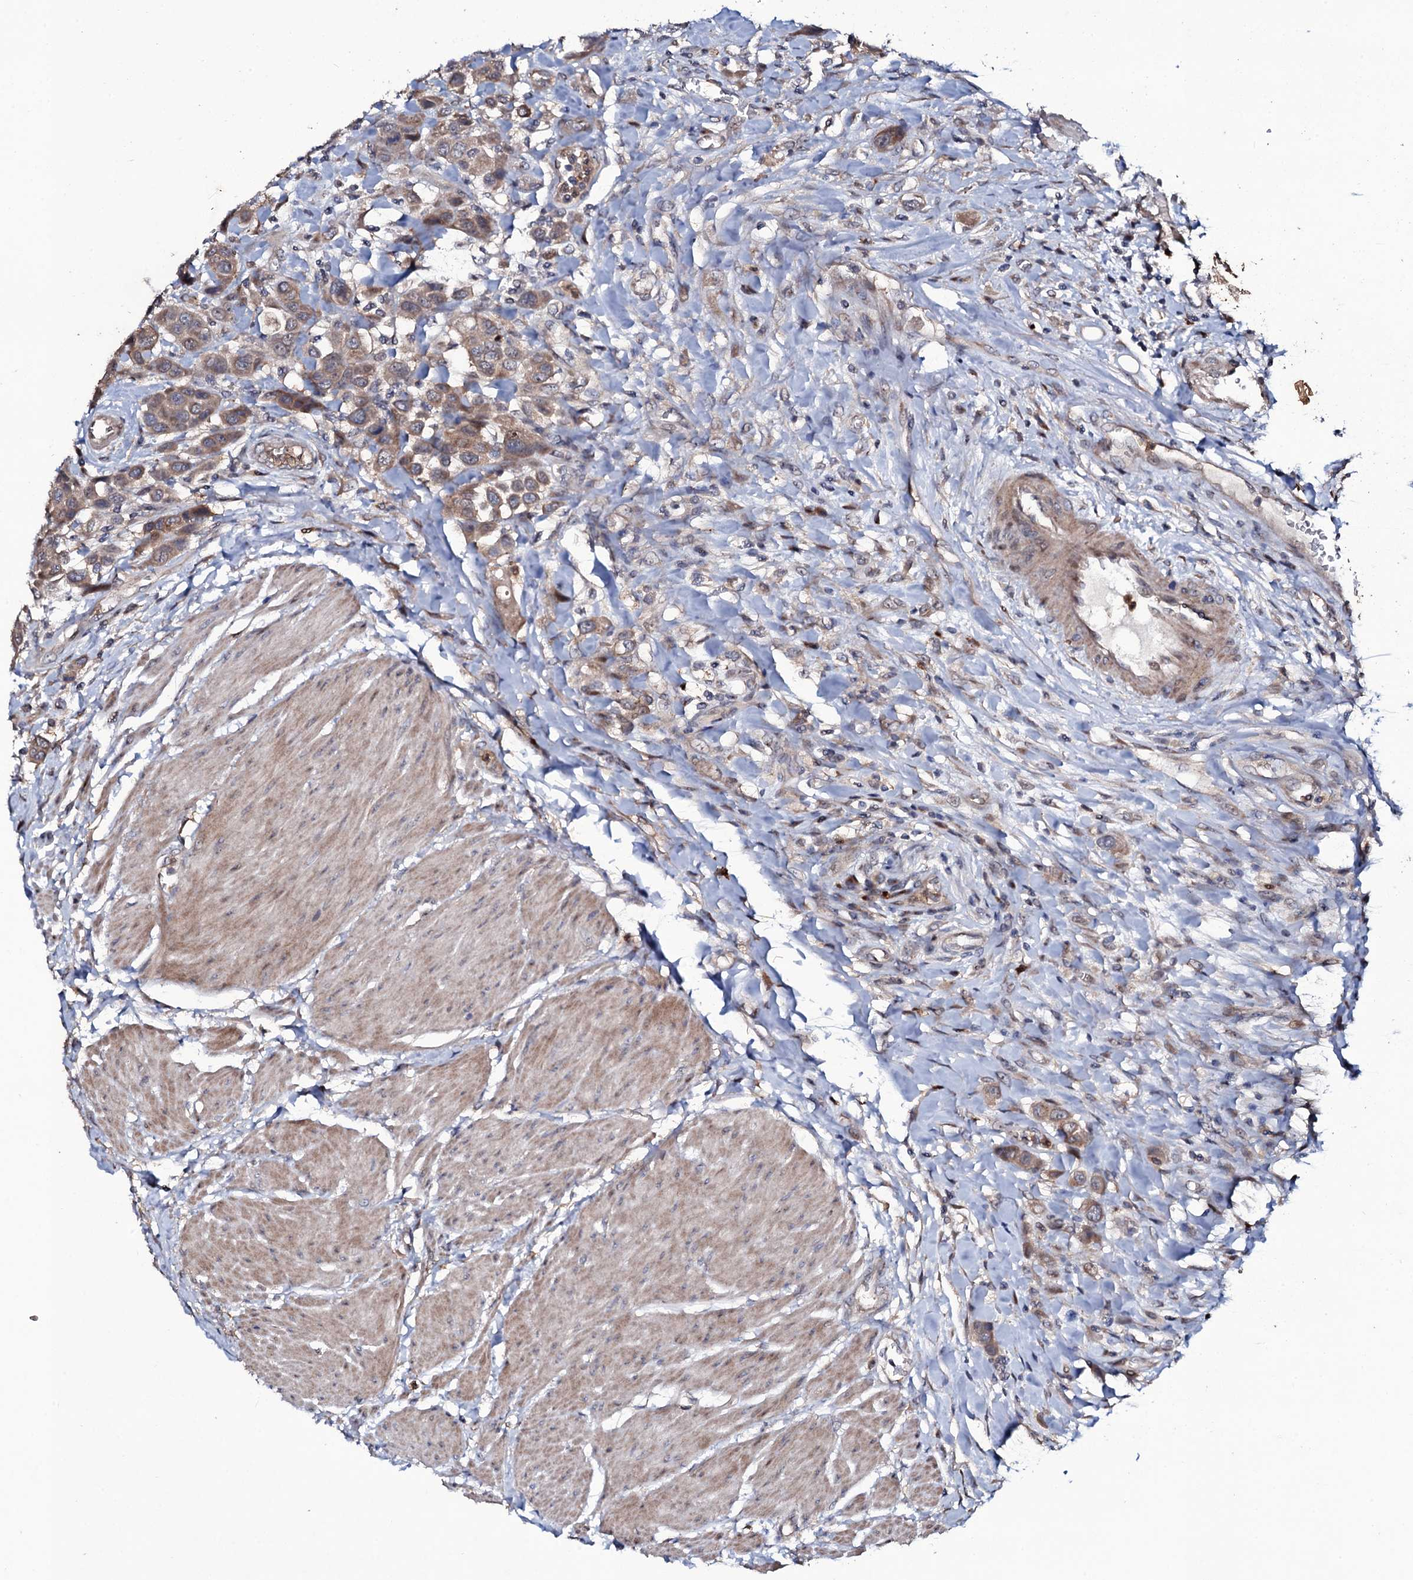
{"staining": {"intensity": "weak", "quantity": ">75%", "location": "cytoplasmic/membranous"}, "tissue": "urothelial cancer", "cell_type": "Tumor cells", "image_type": "cancer", "snomed": [{"axis": "morphology", "description": "Urothelial carcinoma, High grade"}, {"axis": "topography", "description": "Urinary bladder"}], "caption": "Immunohistochemical staining of urothelial cancer shows low levels of weak cytoplasmic/membranous staining in approximately >75% of tumor cells. Using DAB (brown) and hematoxylin (blue) stains, captured at high magnification using brightfield microscopy.", "gene": "COG6", "patient": {"sex": "male", "age": 50}}